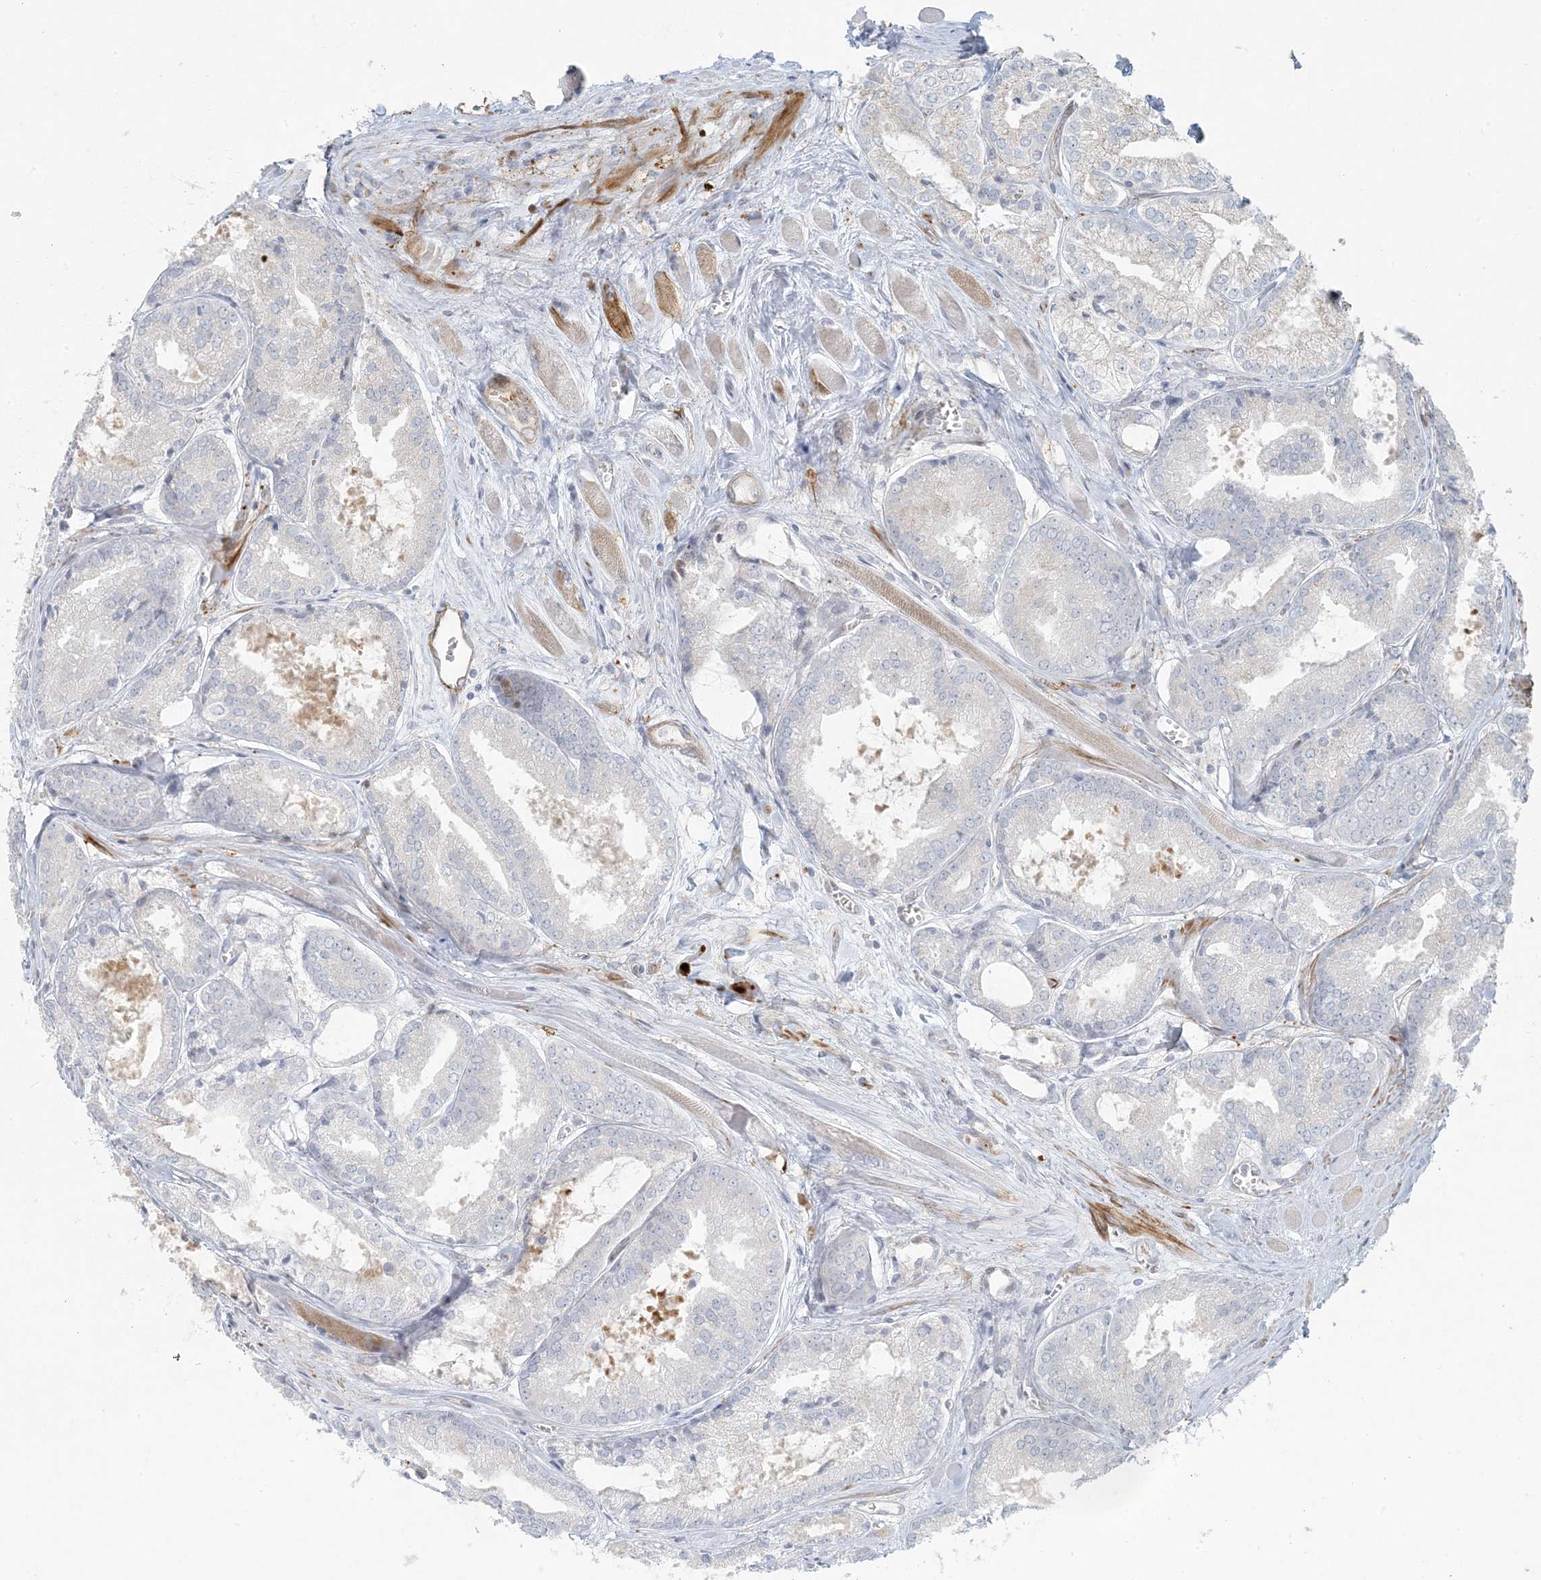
{"staining": {"intensity": "negative", "quantity": "none", "location": "none"}, "tissue": "prostate cancer", "cell_type": "Tumor cells", "image_type": "cancer", "snomed": [{"axis": "morphology", "description": "Adenocarcinoma, Low grade"}, {"axis": "topography", "description": "Prostate"}], "caption": "DAB (3,3'-diaminobenzidine) immunohistochemical staining of human prostate cancer (adenocarcinoma (low-grade)) reveals no significant positivity in tumor cells.", "gene": "BCORL1", "patient": {"sex": "male", "age": 67}}